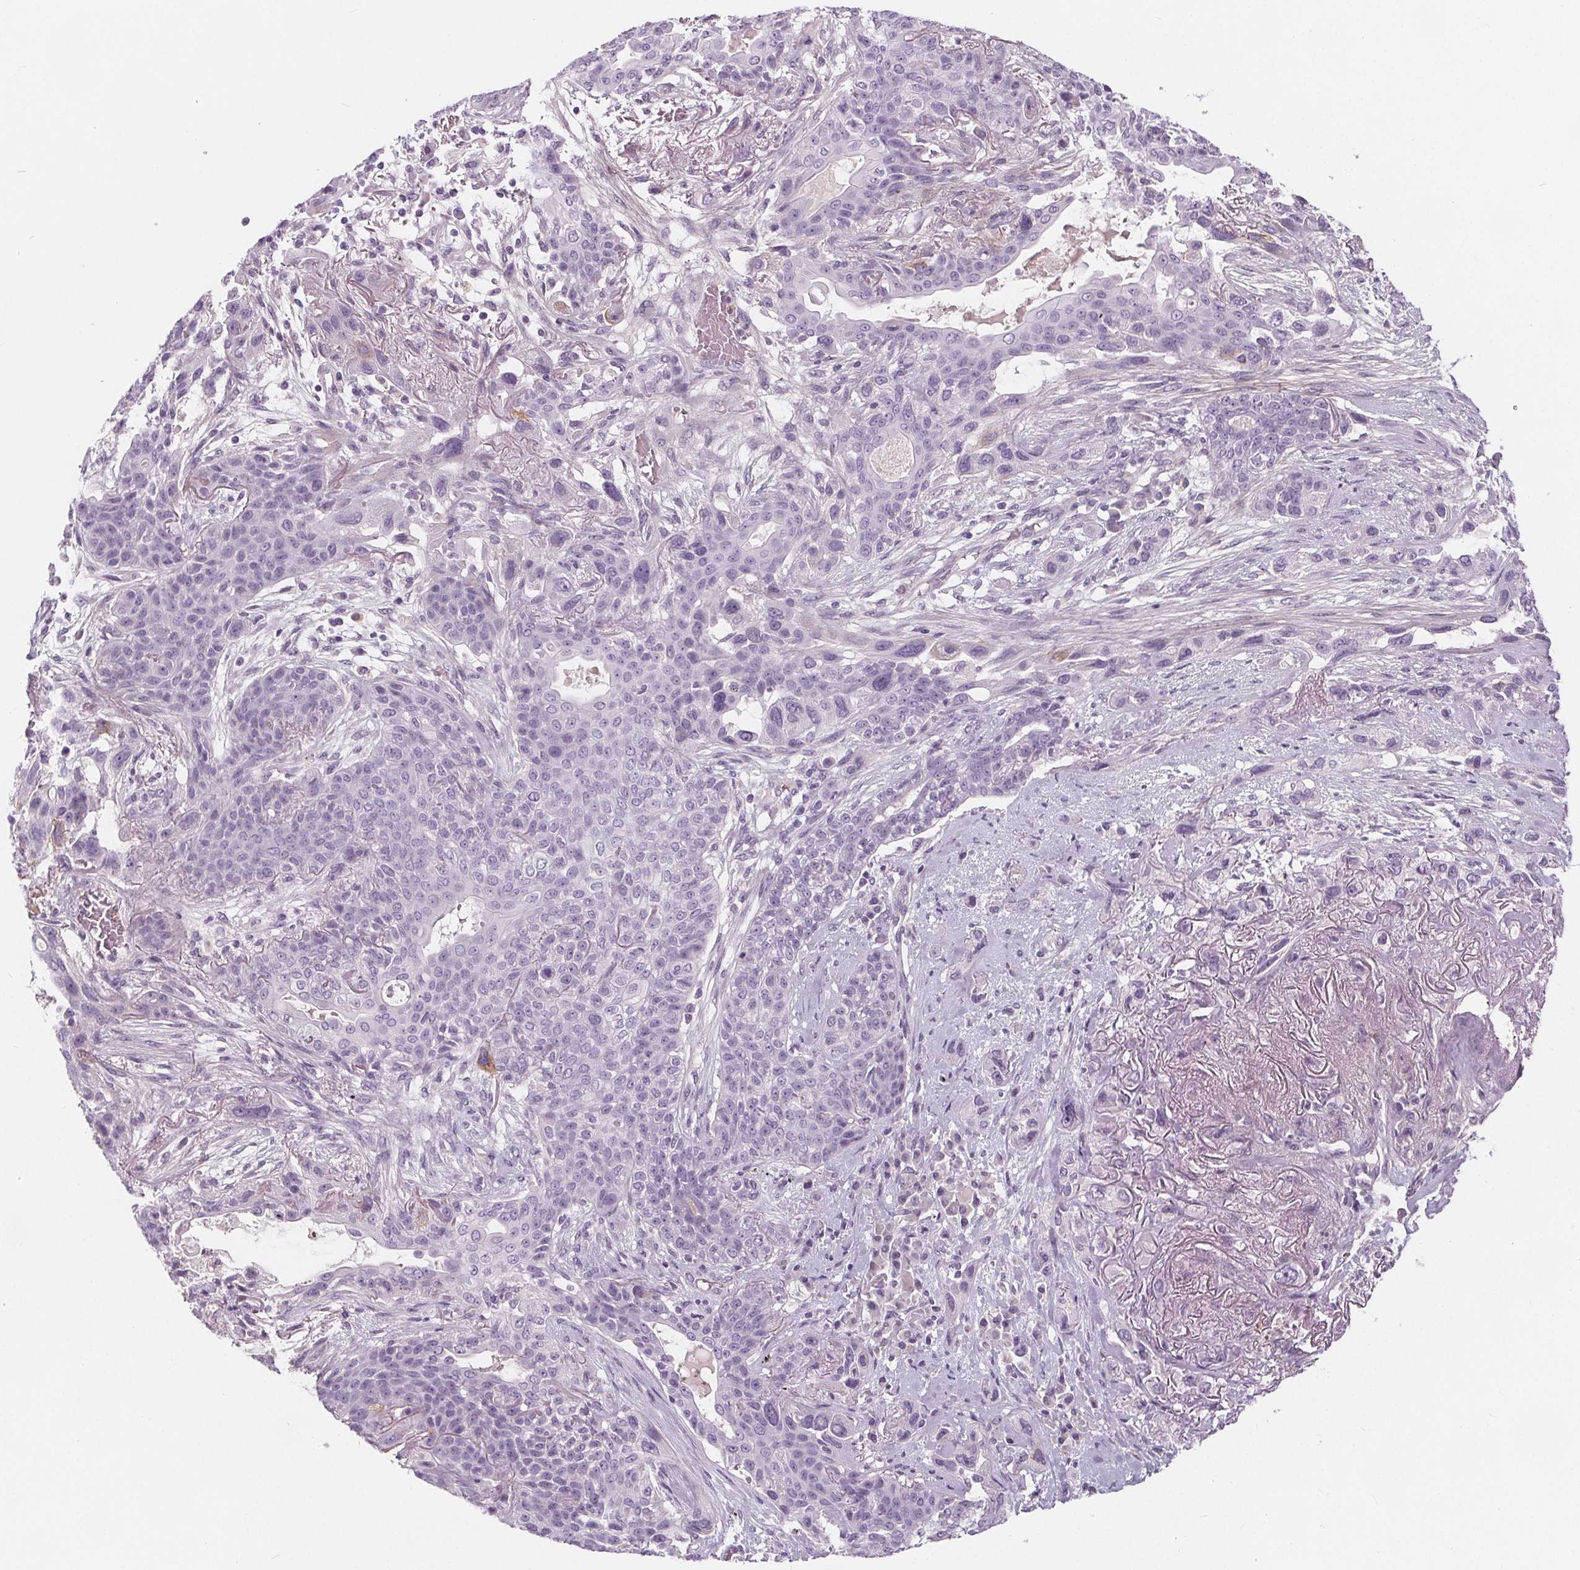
{"staining": {"intensity": "negative", "quantity": "none", "location": "none"}, "tissue": "lung cancer", "cell_type": "Tumor cells", "image_type": "cancer", "snomed": [{"axis": "morphology", "description": "Squamous cell carcinoma, NOS"}, {"axis": "topography", "description": "Lung"}], "caption": "DAB immunohistochemical staining of human lung cancer demonstrates no significant staining in tumor cells.", "gene": "HAAO", "patient": {"sex": "female", "age": 70}}